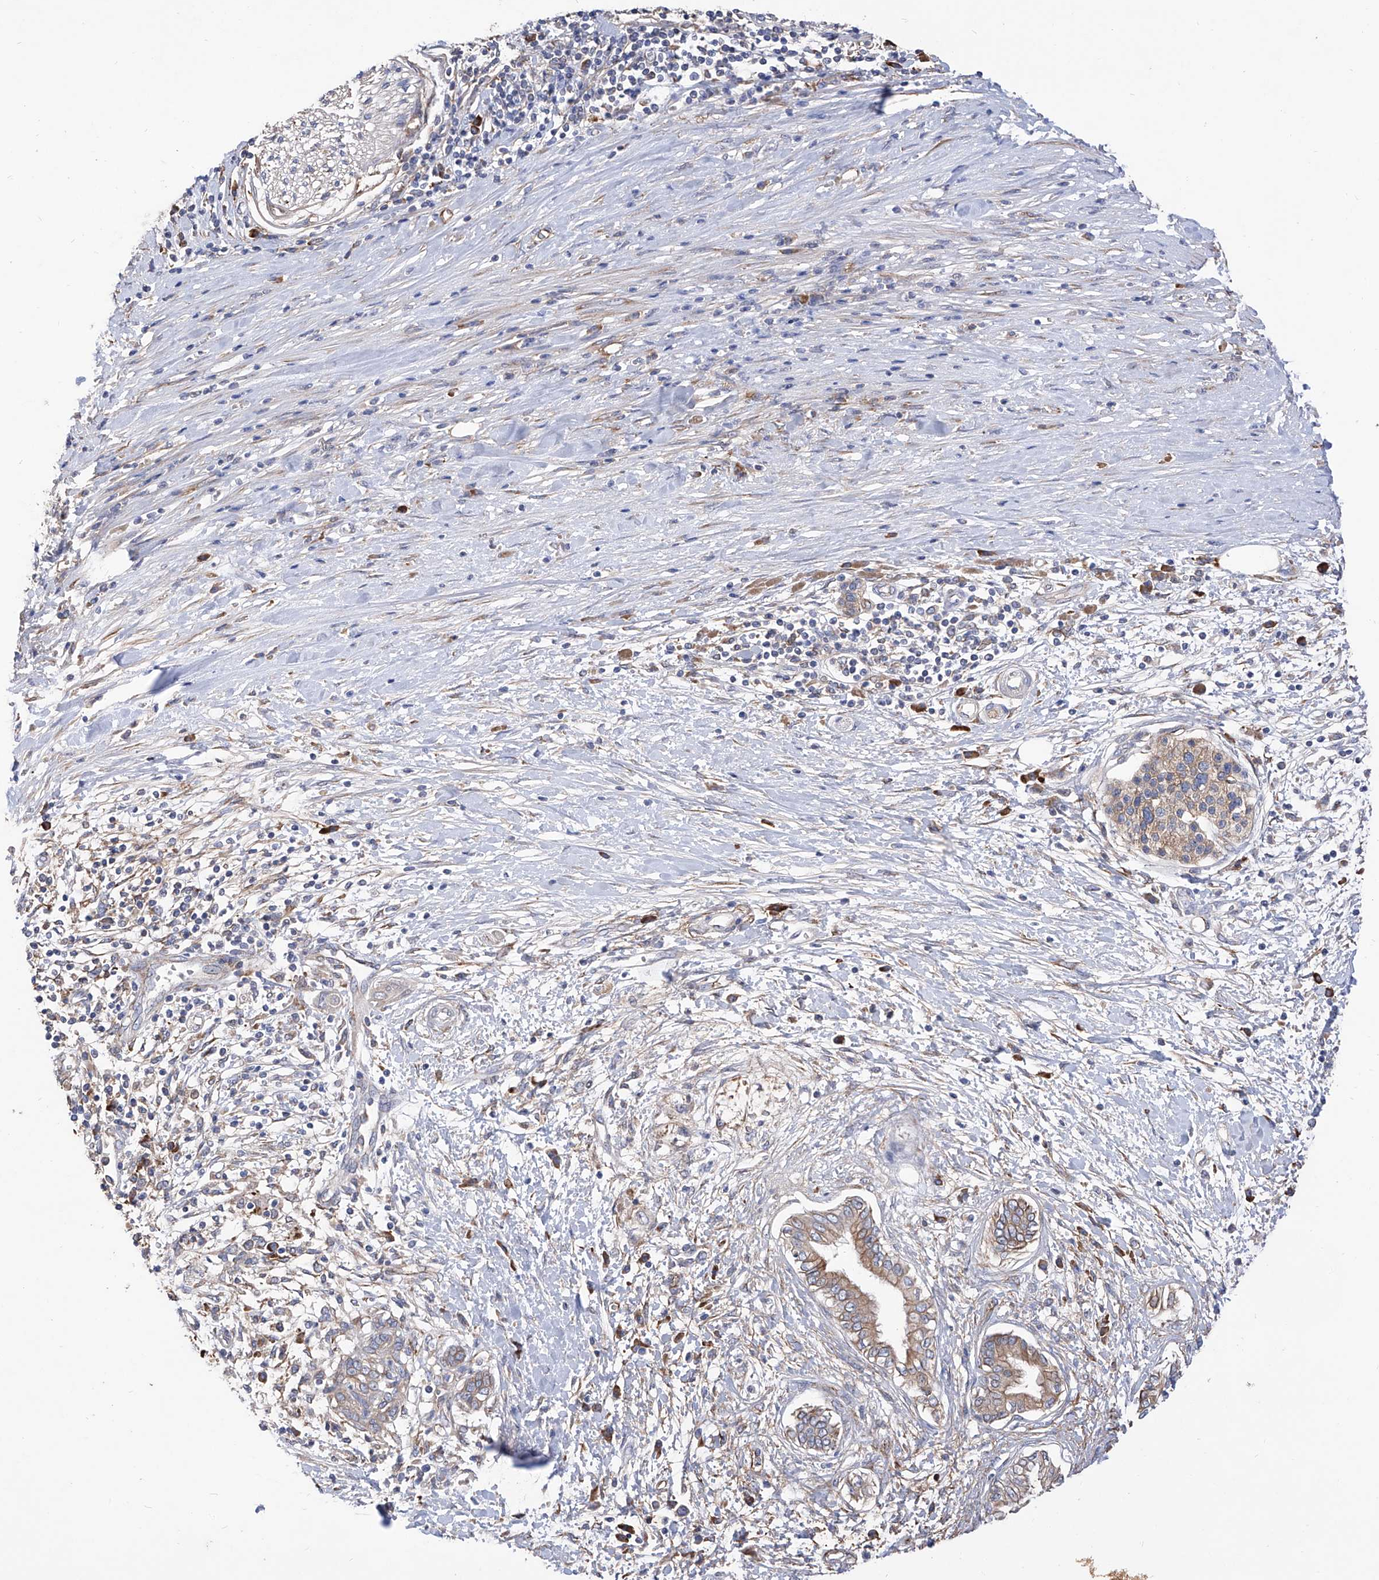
{"staining": {"intensity": "weak", "quantity": ">75%", "location": "cytoplasmic/membranous"}, "tissue": "pancreatic cancer", "cell_type": "Tumor cells", "image_type": "cancer", "snomed": [{"axis": "morphology", "description": "Adenocarcinoma, NOS"}, {"axis": "topography", "description": "Pancreas"}], "caption": "Tumor cells exhibit low levels of weak cytoplasmic/membranous expression in about >75% of cells in human adenocarcinoma (pancreatic). (Stains: DAB (3,3'-diaminobenzidine) in brown, nuclei in blue, Microscopy: brightfield microscopy at high magnification).", "gene": "INPP5B", "patient": {"sex": "male", "age": 58}}